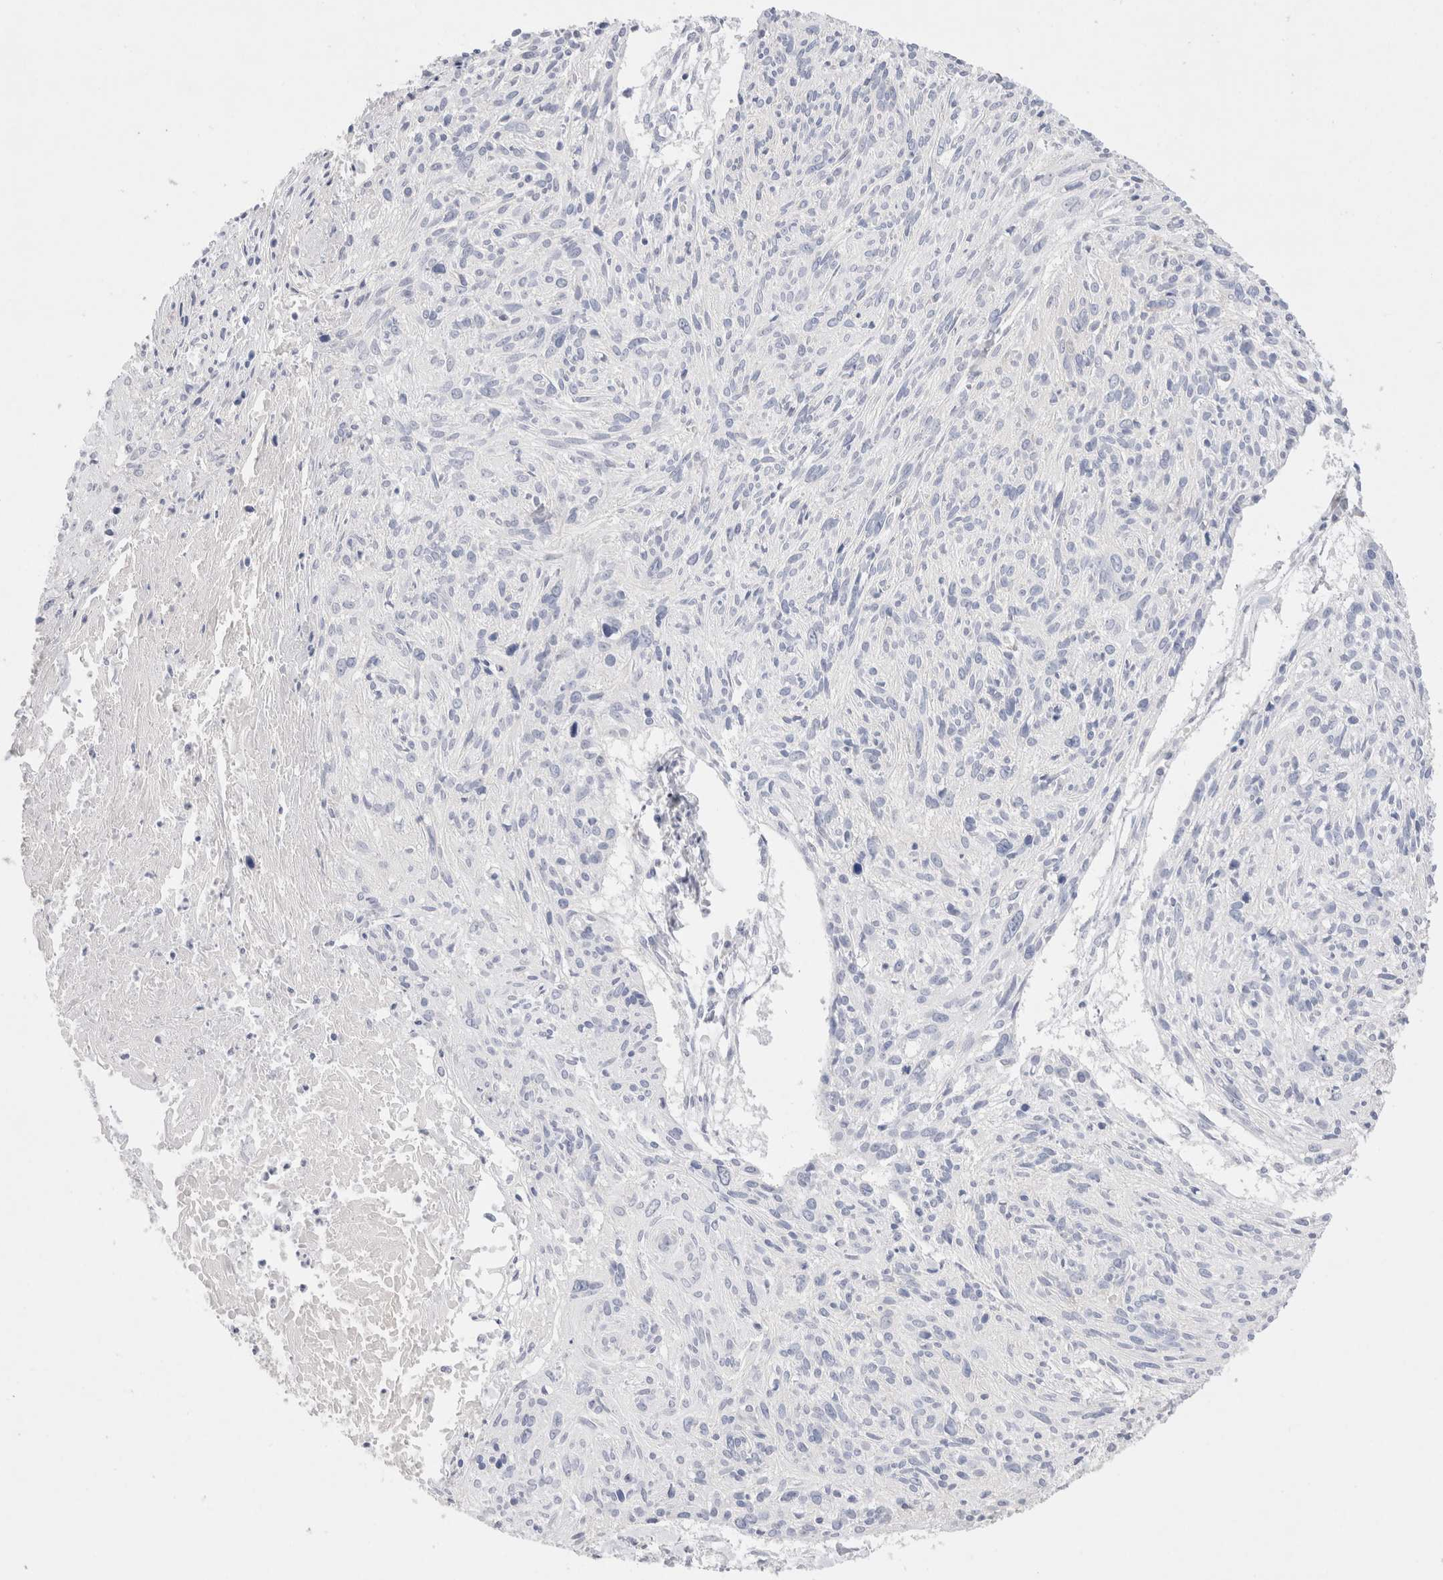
{"staining": {"intensity": "negative", "quantity": "none", "location": "none"}, "tissue": "cervical cancer", "cell_type": "Tumor cells", "image_type": "cancer", "snomed": [{"axis": "morphology", "description": "Squamous cell carcinoma, NOS"}, {"axis": "topography", "description": "Cervix"}], "caption": "This is an immunohistochemistry histopathology image of cervical squamous cell carcinoma. There is no positivity in tumor cells.", "gene": "EPCAM", "patient": {"sex": "female", "age": 51}}